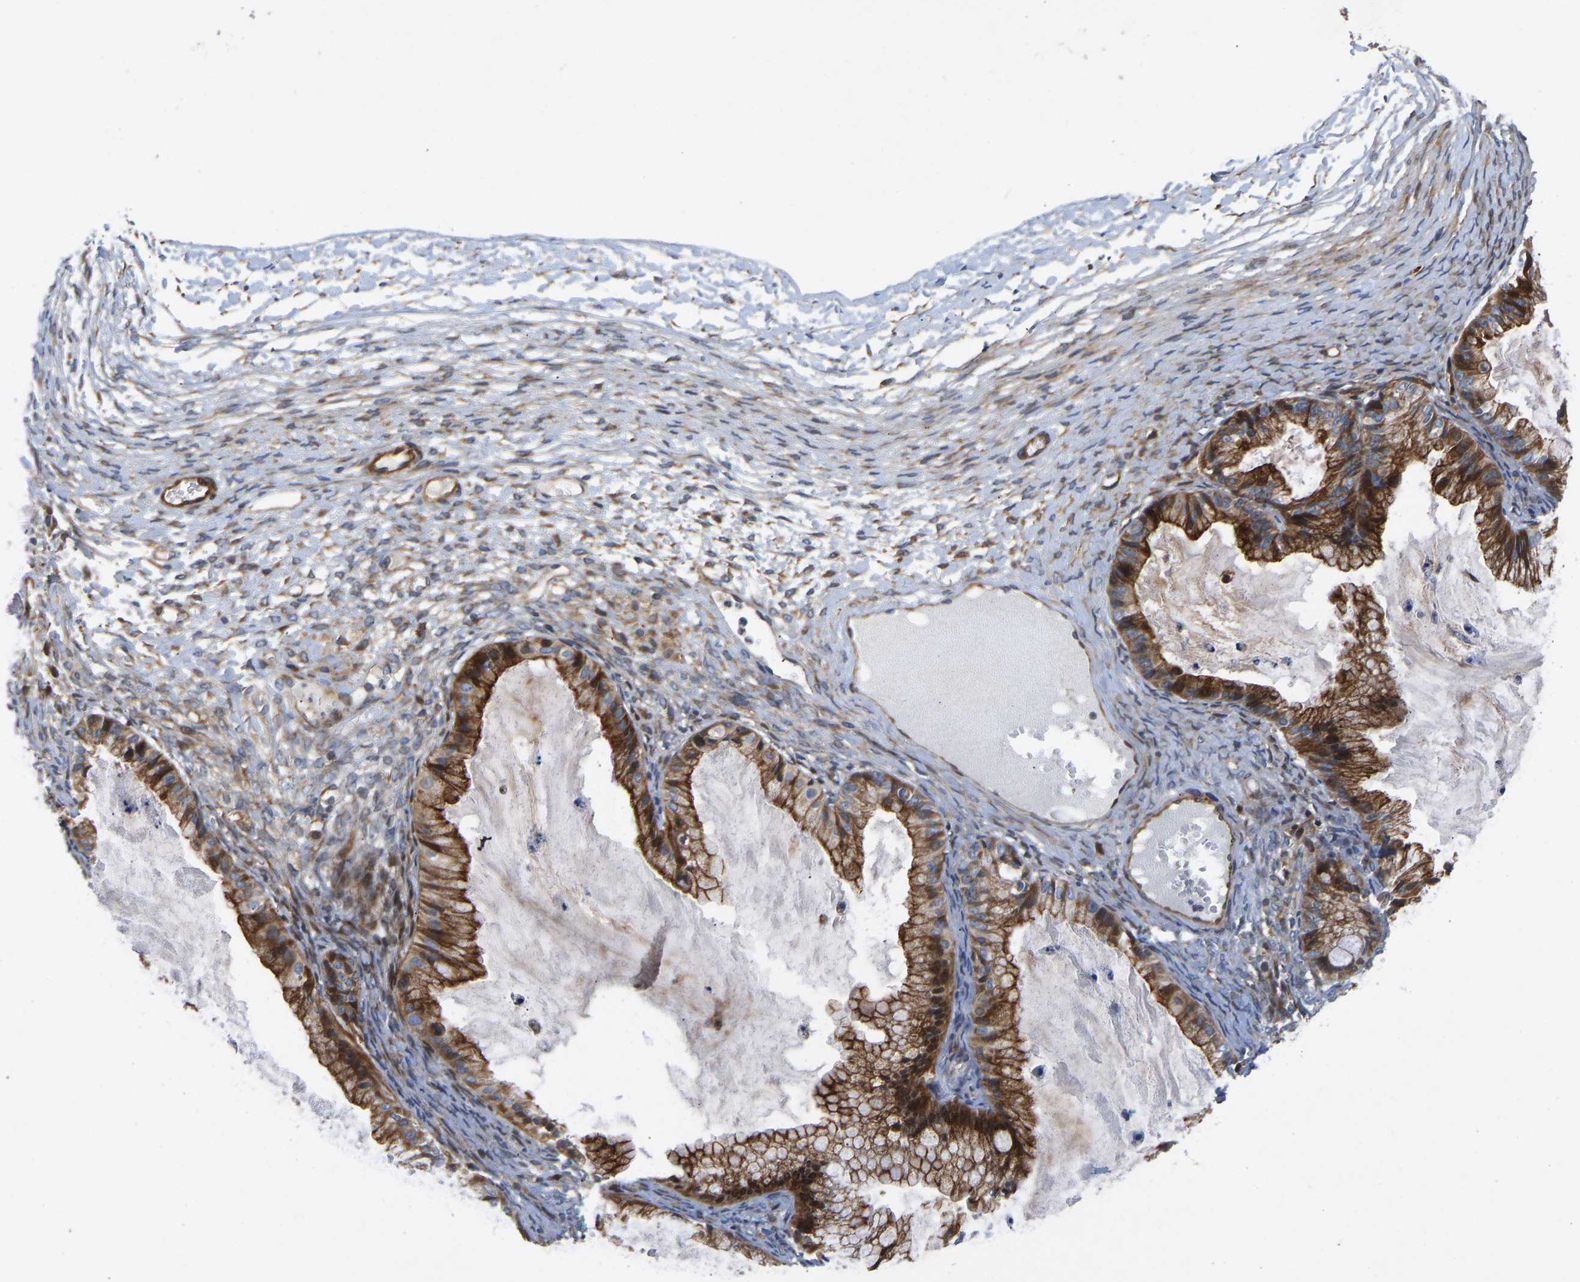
{"staining": {"intensity": "strong", "quantity": ">75%", "location": "cytoplasmic/membranous,nuclear"}, "tissue": "ovarian cancer", "cell_type": "Tumor cells", "image_type": "cancer", "snomed": [{"axis": "morphology", "description": "Cystadenocarcinoma, mucinous, NOS"}, {"axis": "topography", "description": "Ovary"}], "caption": "This micrograph reveals immunohistochemistry (IHC) staining of human mucinous cystadenocarcinoma (ovarian), with high strong cytoplasmic/membranous and nuclear positivity in approximately >75% of tumor cells.", "gene": "TMEM38B", "patient": {"sex": "female", "age": 57}}